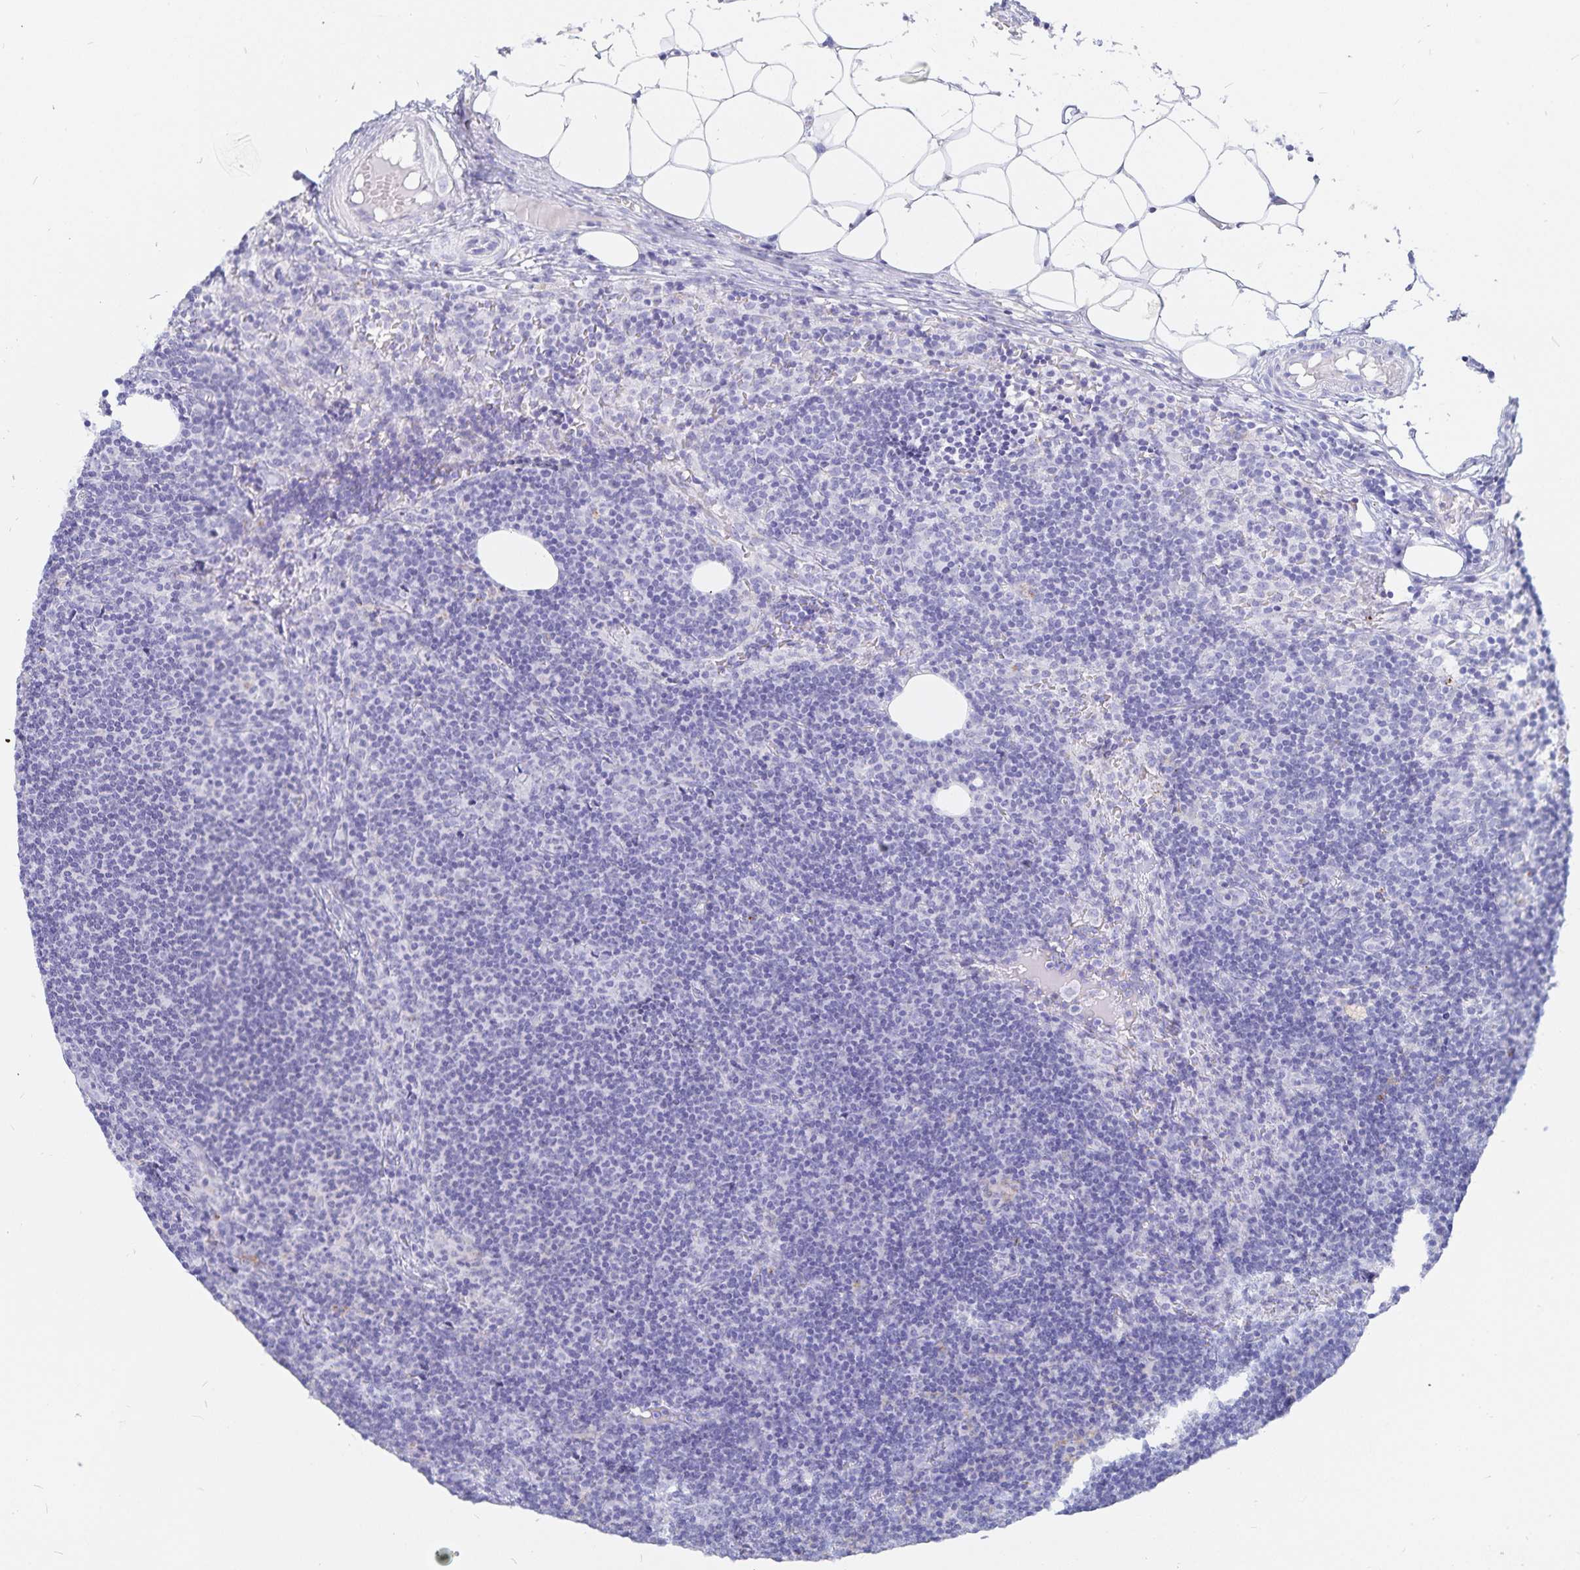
{"staining": {"intensity": "negative", "quantity": "none", "location": "none"}, "tissue": "lymph node", "cell_type": "Germinal center cells", "image_type": "normal", "snomed": [{"axis": "morphology", "description": "Normal tissue, NOS"}, {"axis": "topography", "description": "Lymph node"}], "caption": "This photomicrograph is of normal lymph node stained with IHC to label a protein in brown with the nuclei are counter-stained blue. There is no positivity in germinal center cells. (DAB (3,3'-diaminobenzidine) immunohistochemistry (IHC), high magnification).", "gene": "INSL5", "patient": {"sex": "female", "age": 41}}